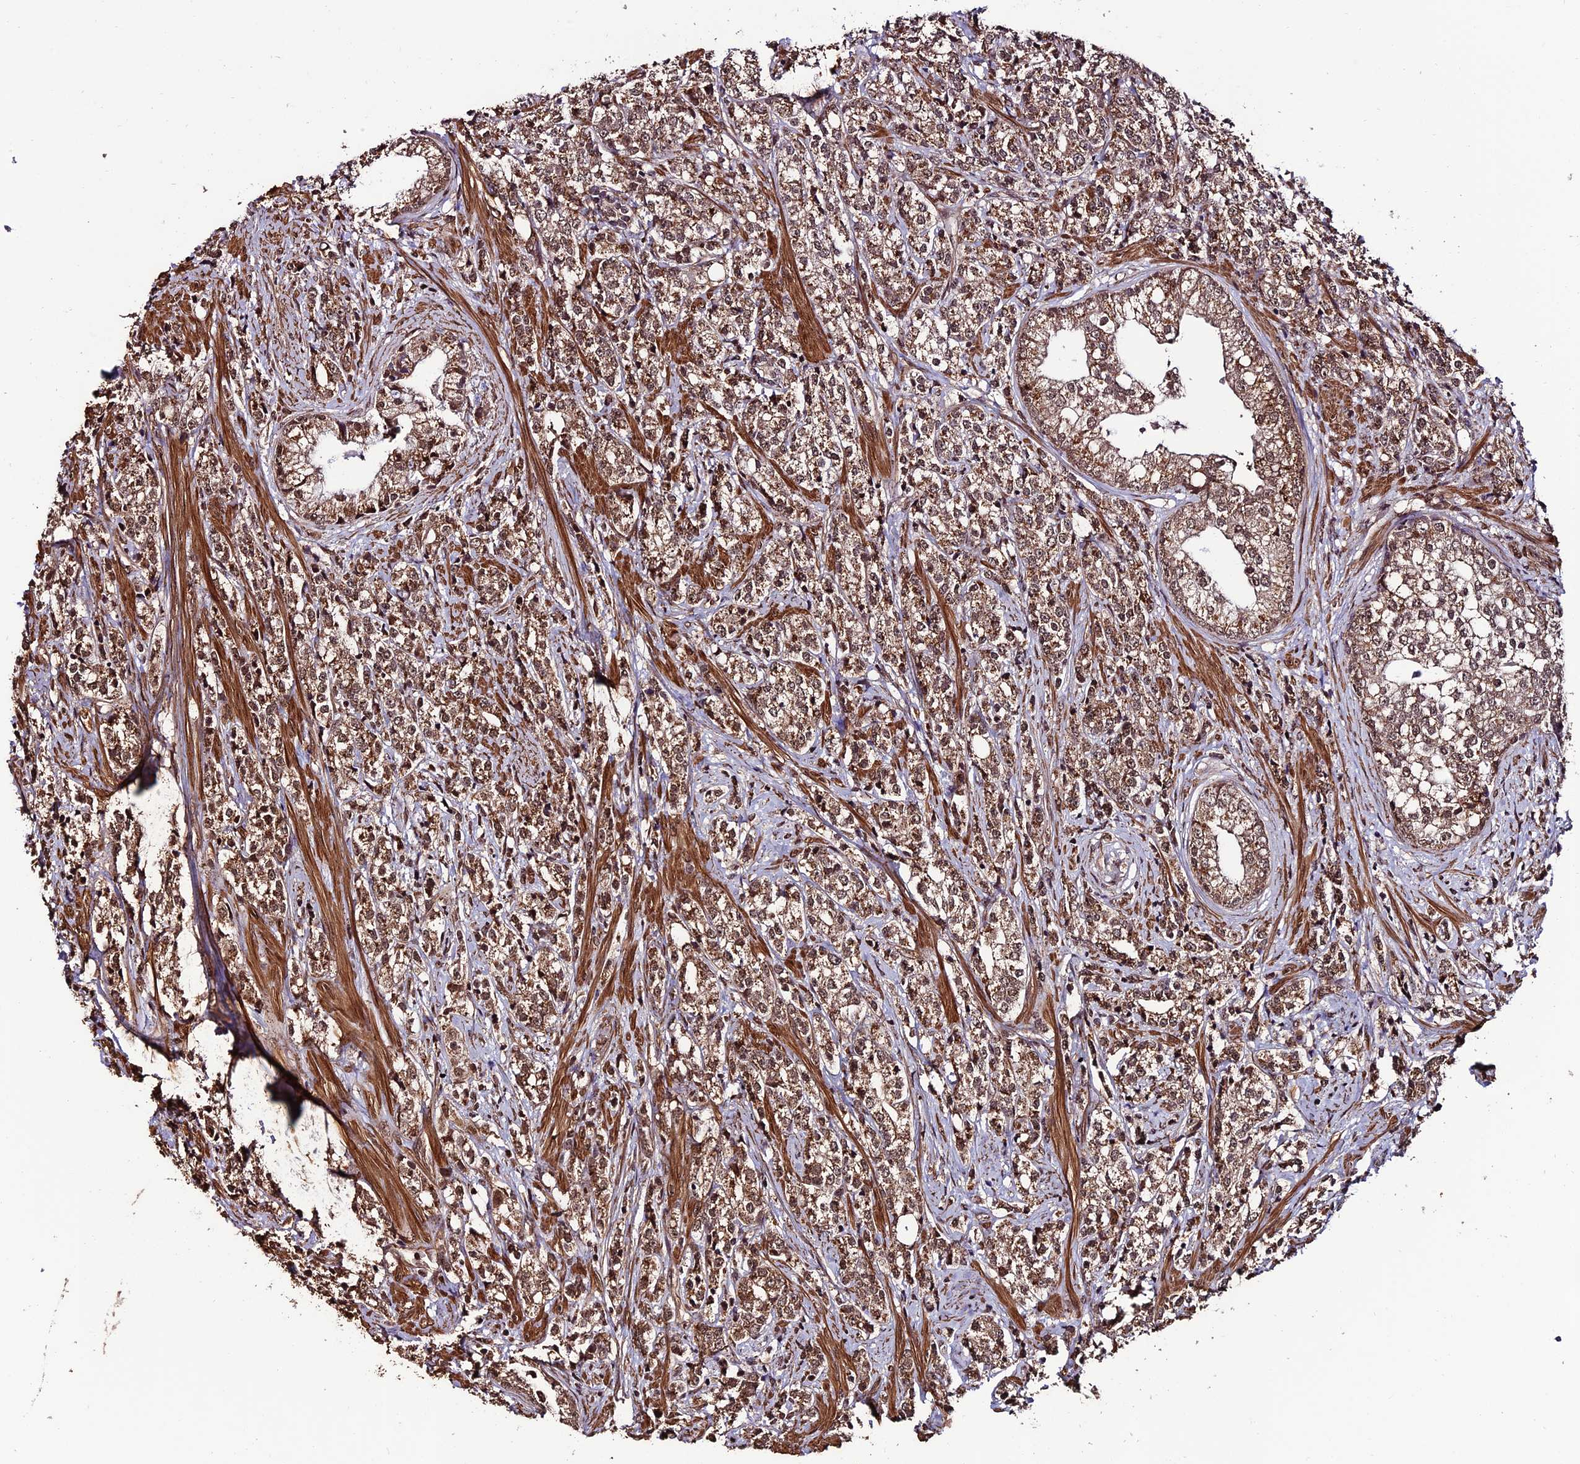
{"staining": {"intensity": "moderate", "quantity": ">75%", "location": "cytoplasmic/membranous,nuclear"}, "tissue": "prostate cancer", "cell_type": "Tumor cells", "image_type": "cancer", "snomed": [{"axis": "morphology", "description": "Adenocarcinoma, High grade"}, {"axis": "topography", "description": "Prostate"}], "caption": "Tumor cells reveal moderate cytoplasmic/membranous and nuclear expression in approximately >75% of cells in high-grade adenocarcinoma (prostate). Immunohistochemistry (ihc) stains the protein of interest in brown and the nuclei are stained blue.", "gene": "CABIN1", "patient": {"sex": "male", "age": 69}}